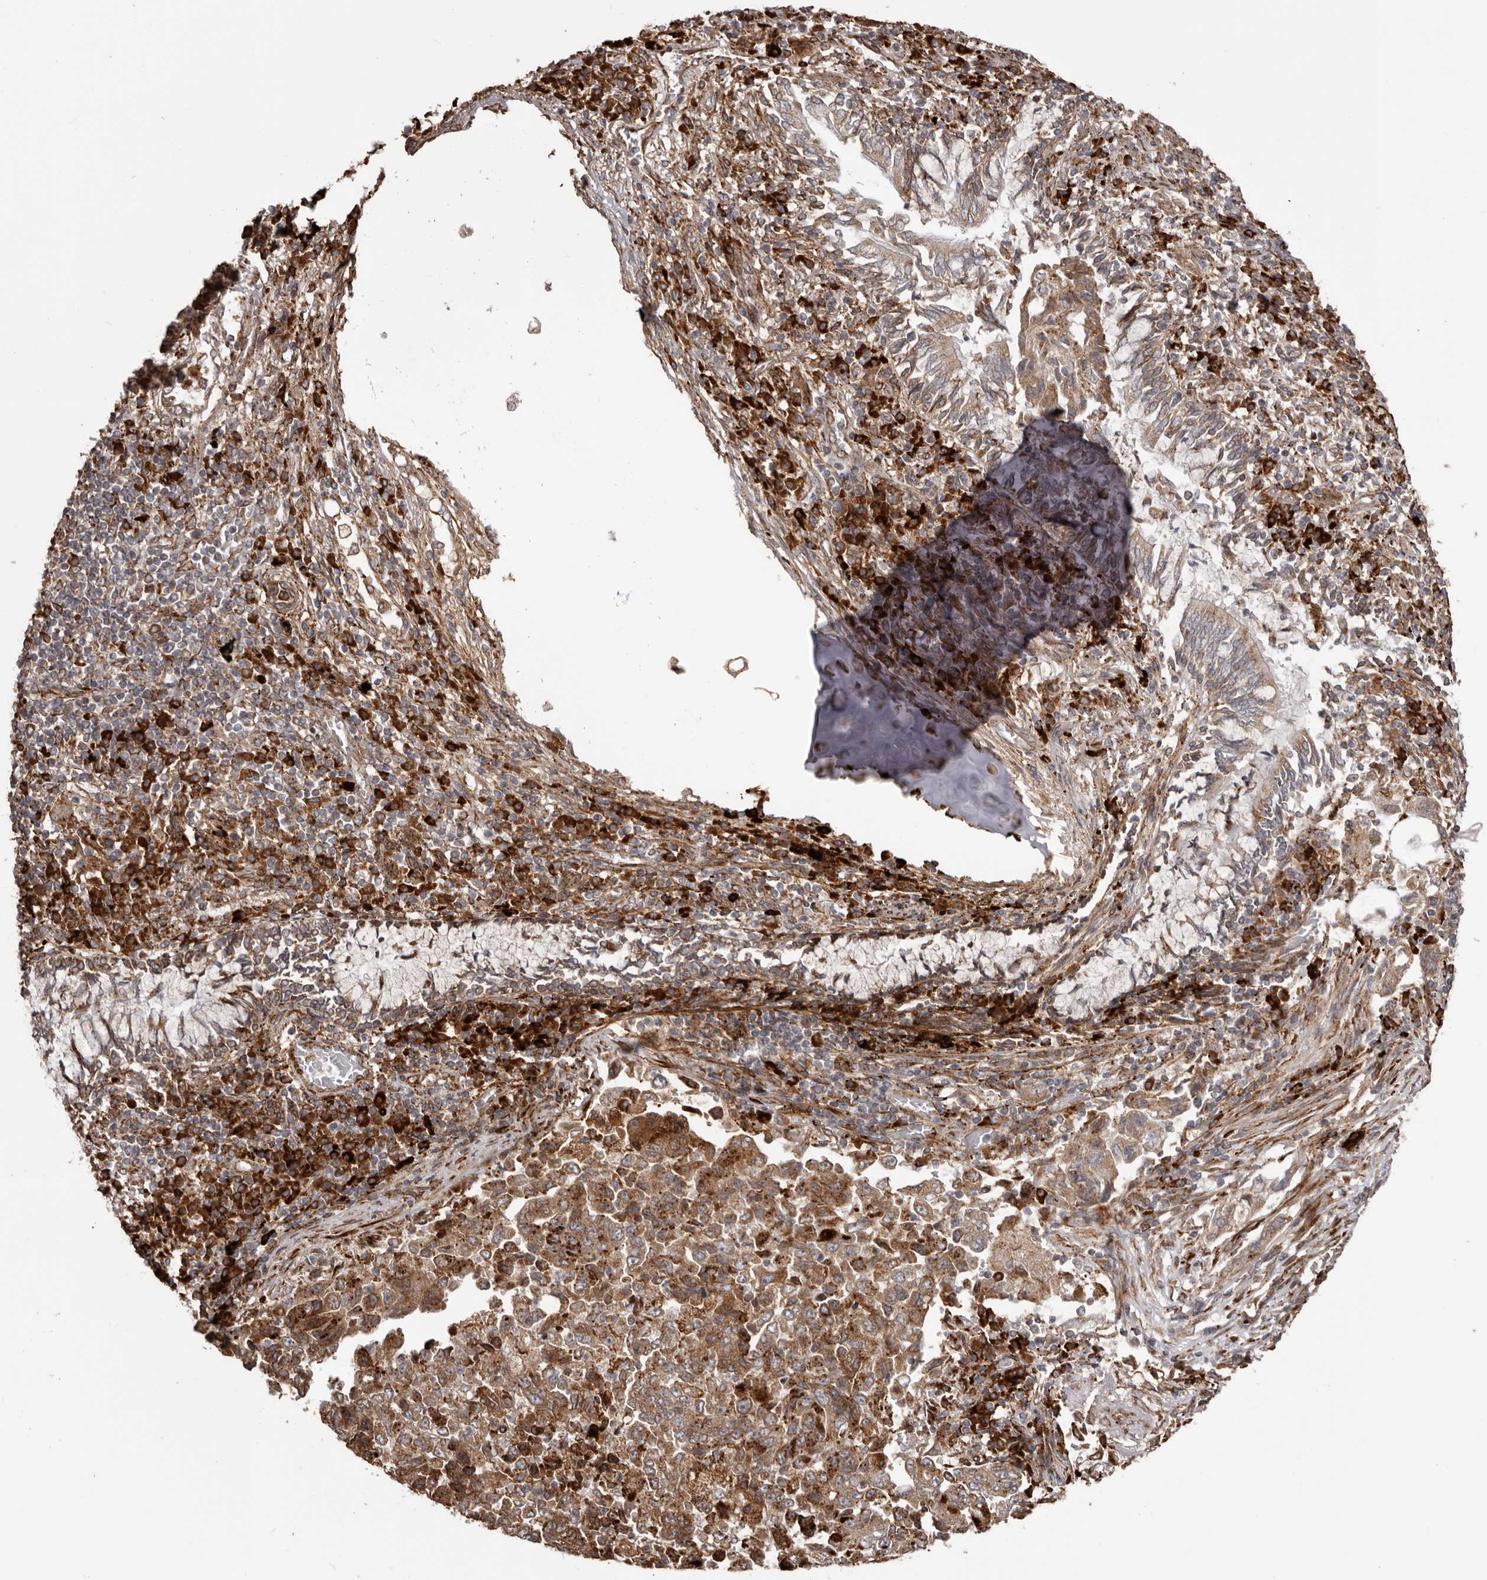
{"staining": {"intensity": "moderate", "quantity": ">75%", "location": "cytoplasmic/membranous"}, "tissue": "lung cancer", "cell_type": "Tumor cells", "image_type": "cancer", "snomed": [{"axis": "morphology", "description": "Adenocarcinoma, NOS"}, {"axis": "topography", "description": "Lung"}], "caption": "High-magnification brightfield microscopy of lung cancer stained with DAB (brown) and counterstained with hematoxylin (blue). tumor cells exhibit moderate cytoplasmic/membranous staining is seen in approximately>75% of cells.", "gene": "NUP43", "patient": {"sex": "female", "age": 51}}